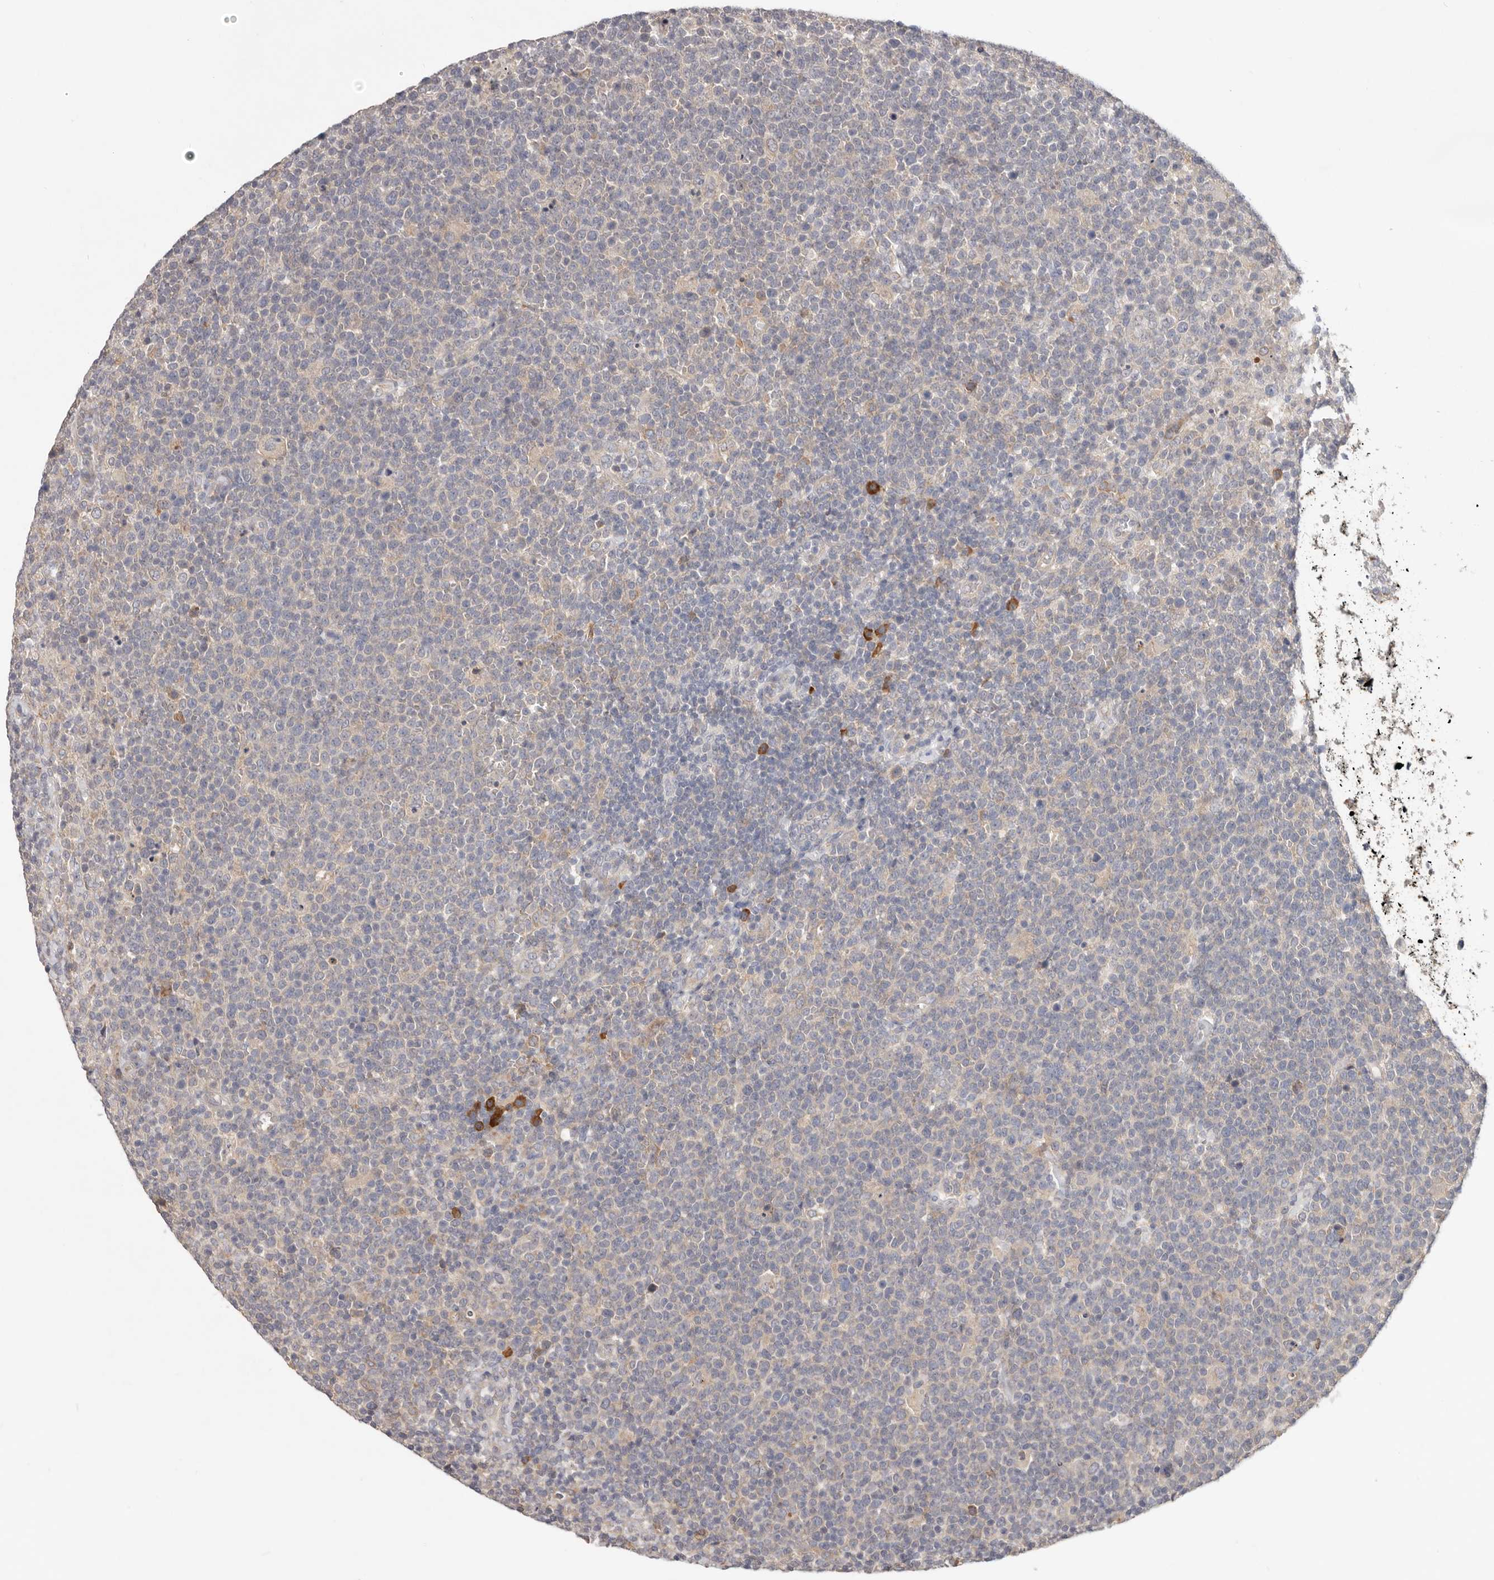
{"staining": {"intensity": "negative", "quantity": "none", "location": "none"}, "tissue": "lymphoma", "cell_type": "Tumor cells", "image_type": "cancer", "snomed": [{"axis": "morphology", "description": "Malignant lymphoma, non-Hodgkin's type, High grade"}, {"axis": "topography", "description": "Lymph node"}], "caption": "The micrograph reveals no staining of tumor cells in high-grade malignant lymphoma, non-Hodgkin's type.", "gene": "WDR77", "patient": {"sex": "male", "age": 61}}